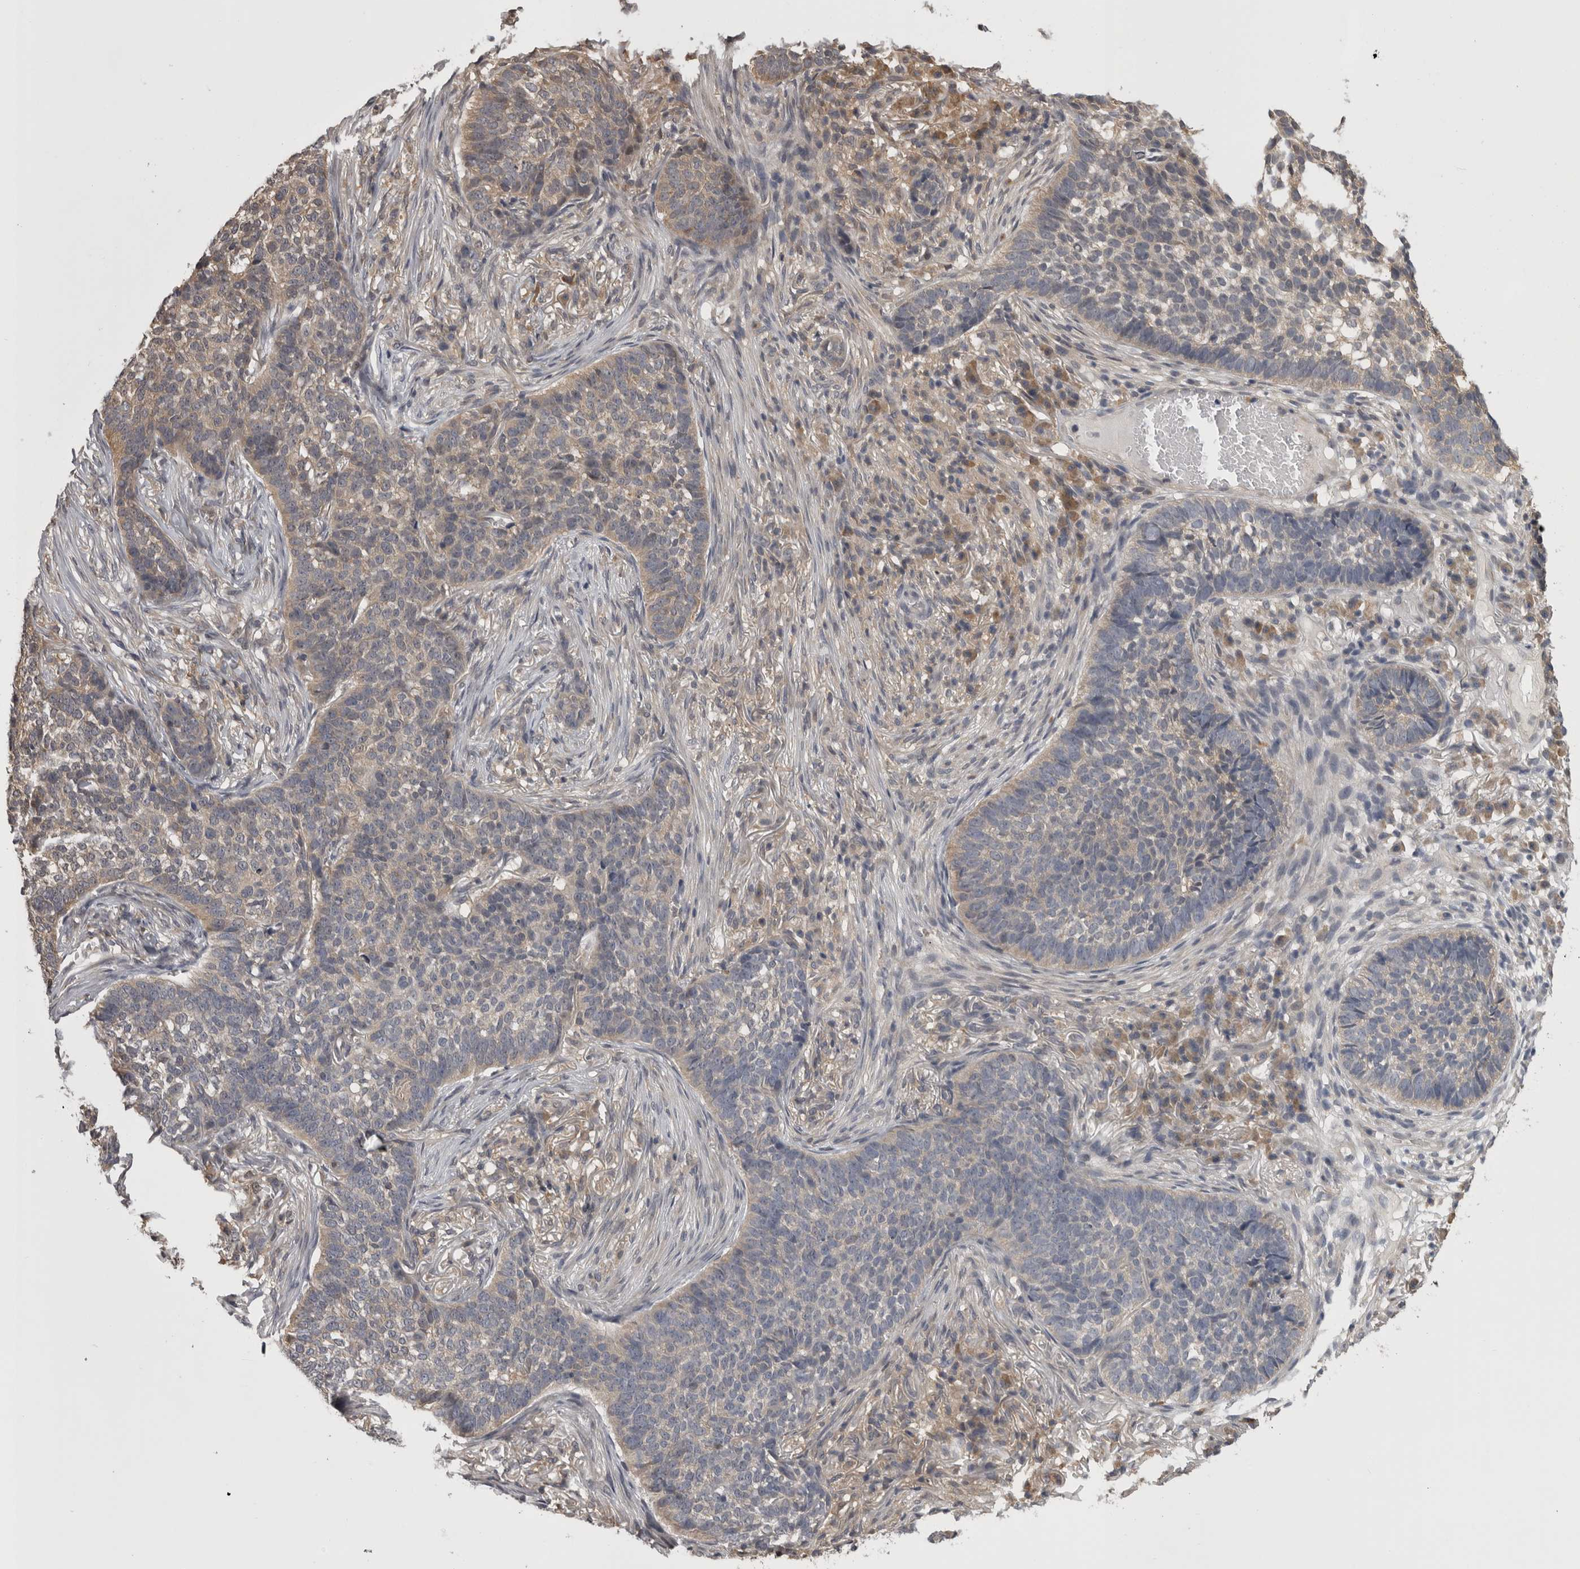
{"staining": {"intensity": "weak", "quantity": ">75%", "location": "cytoplasmic/membranous"}, "tissue": "skin cancer", "cell_type": "Tumor cells", "image_type": "cancer", "snomed": [{"axis": "morphology", "description": "Basal cell carcinoma"}, {"axis": "topography", "description": "Skin"}], "caption": "Weak cytoplasmic/membranous expression is identified in about >75% of tumor cells in skin cancer (basal cell carcinoma). (IHC, brightfield microscopy, high magnification).", "gene": "APRT", "patient": {"sex": "male", "age": 85}}